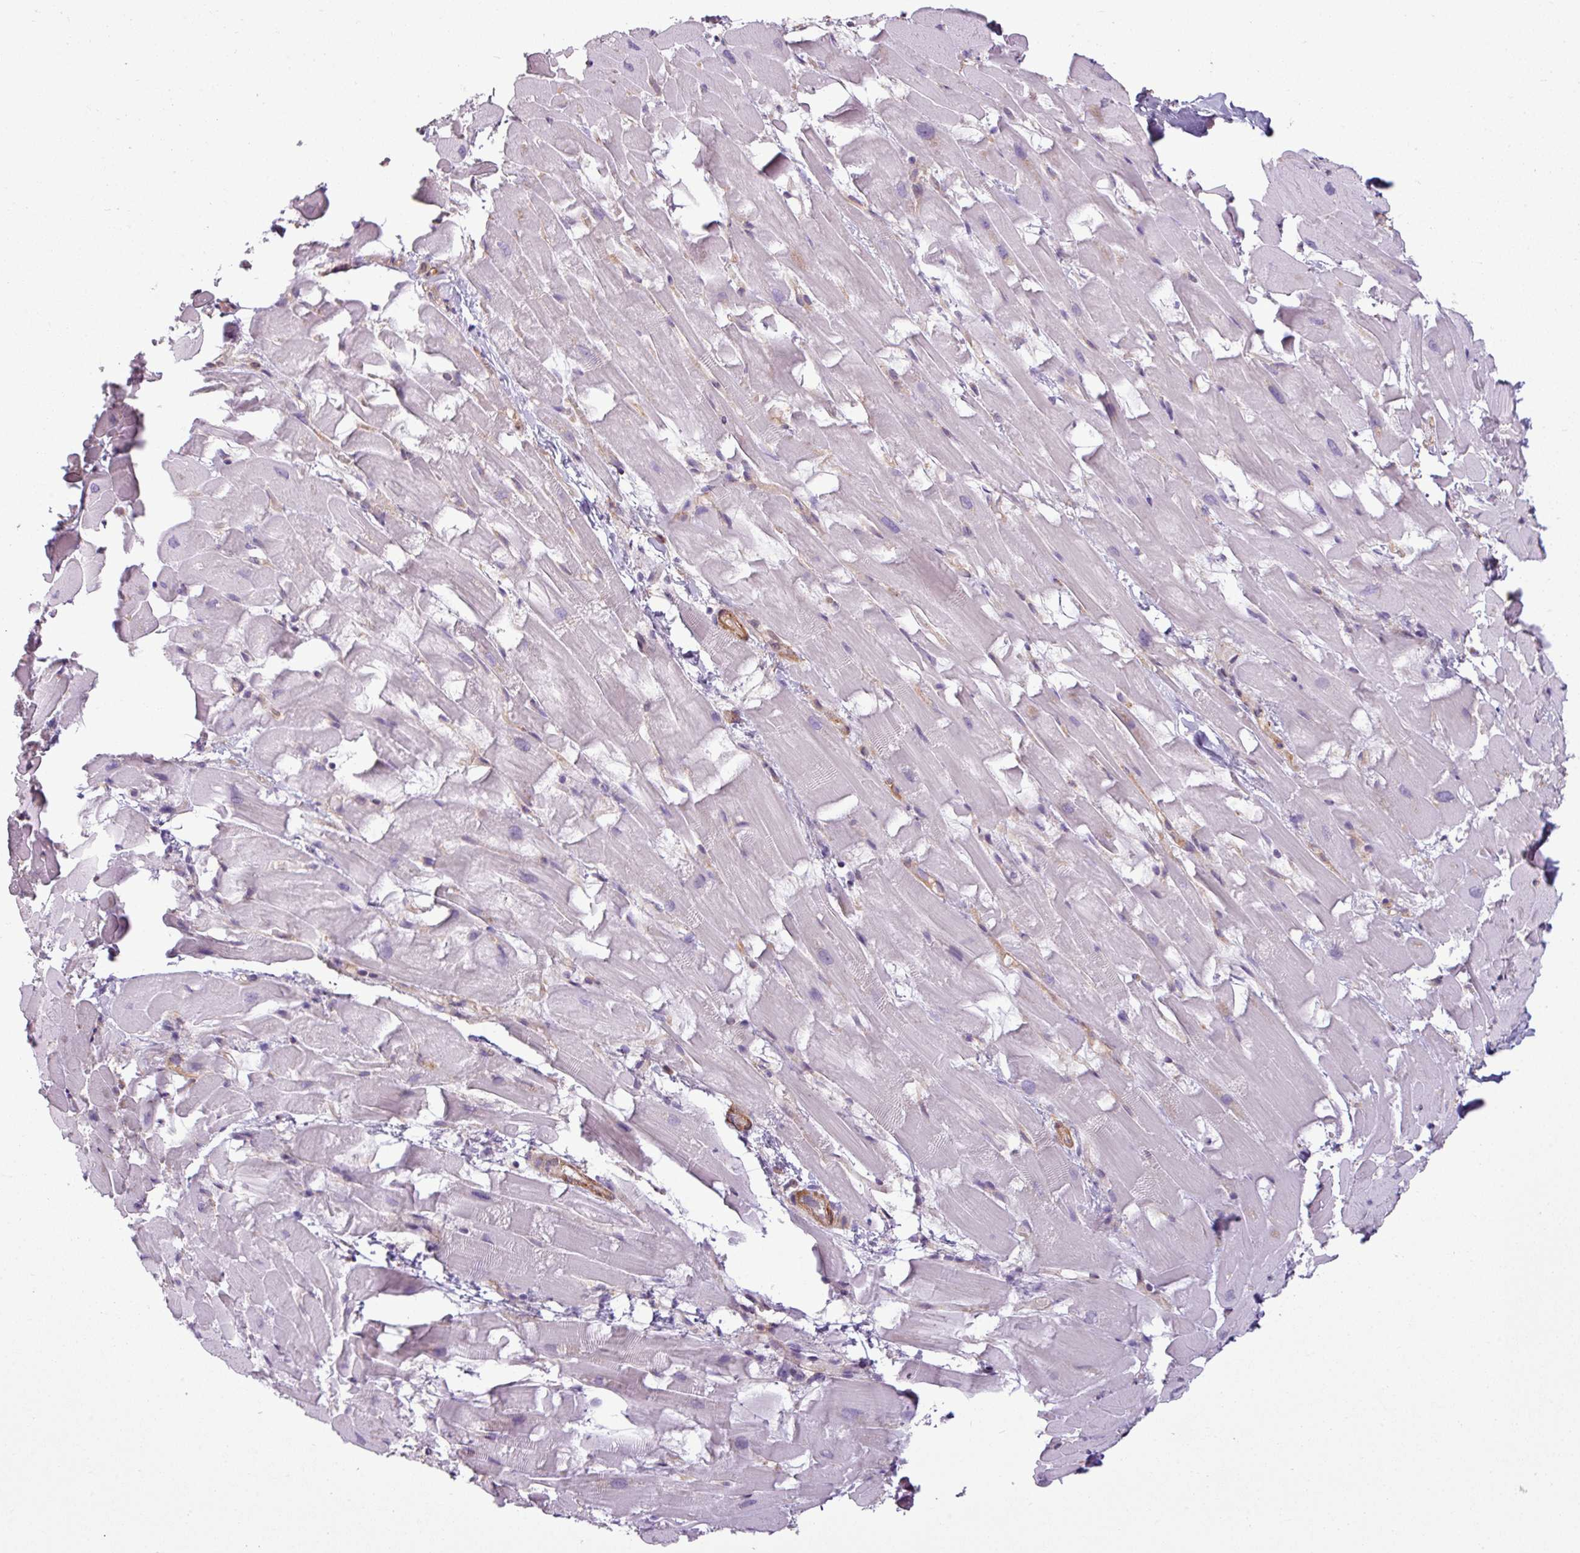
{"staining": {"intensity": "negative", "quantity": "none", "location": "none"}, "tissue": "heart muscle", "cell_type": "Cardiomyocytes", "image_type": "normal", "snomed": [{"axis": "morphology", "description": "Normal tissue, NOS"}, {"axis": "topography", "description": "Heart"}], "caption": "The histopathology image displays no staining of cardiomyocytes in benign heart muscle. (DAB (3,3'-diaminobenzidine) IHC, high magnification).", "gene": "SH3BGRL", "patient": {"sex": "male", "age": 37}}